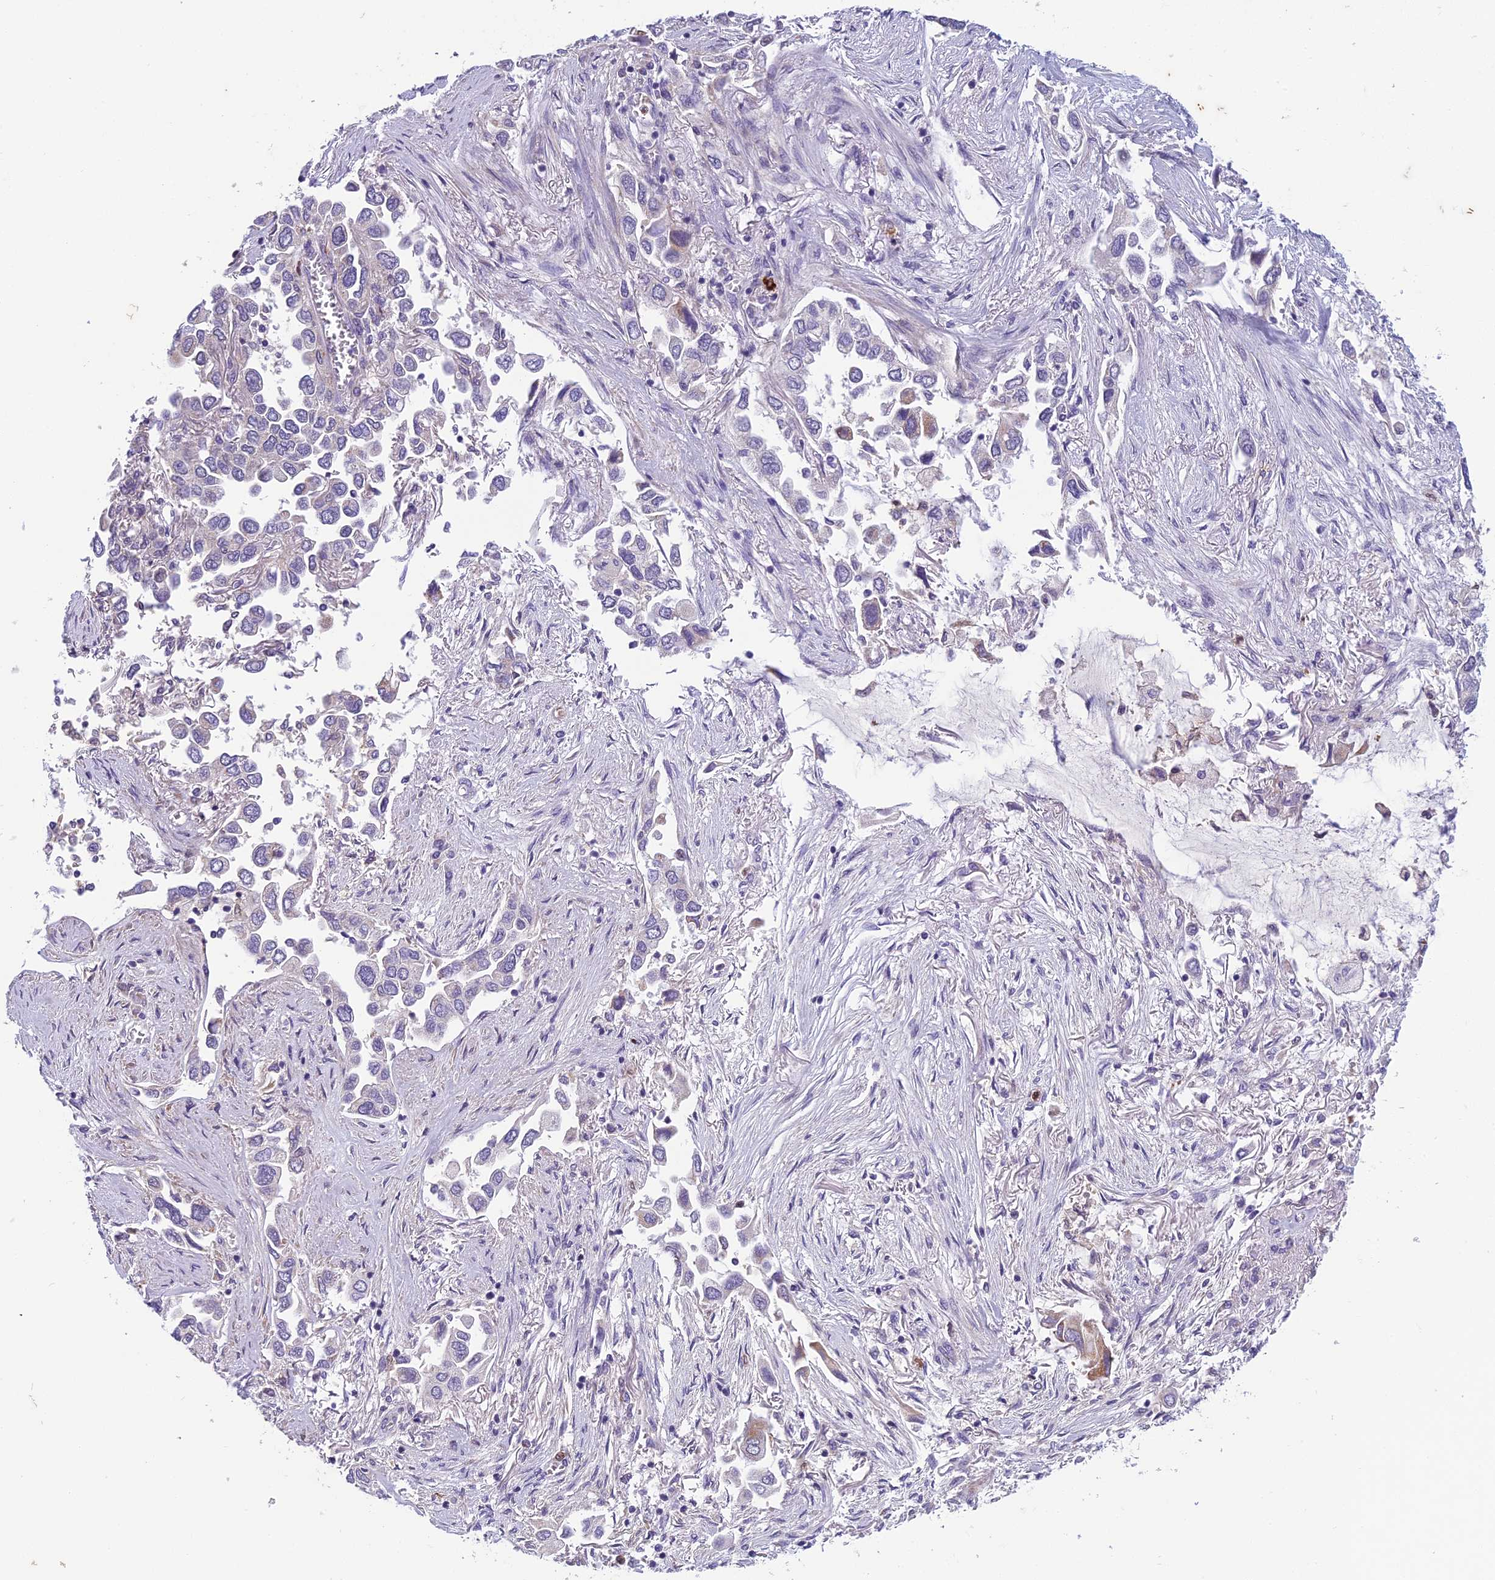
{"staining": {"intensity": "negative", "quantity": "none", "location": "none"}, "tissue": "lung cancer", "cell_type": "Tumor cells", "image_type": "cancer", "snomed": [{"axis": "morphology", "description": "Adenocarcinoma, NOS"}, {"axis": "topography", "description": "Lung"}], "caption": "Immunohistochemical staining of human adenocarcinoma (lung) exhibits no significant staining in tumor cells. (IHC, brightfield microscopy, high magnification).", "gene": "ENSG00000188897", "patient": {"sex": "female", "age": 76}}